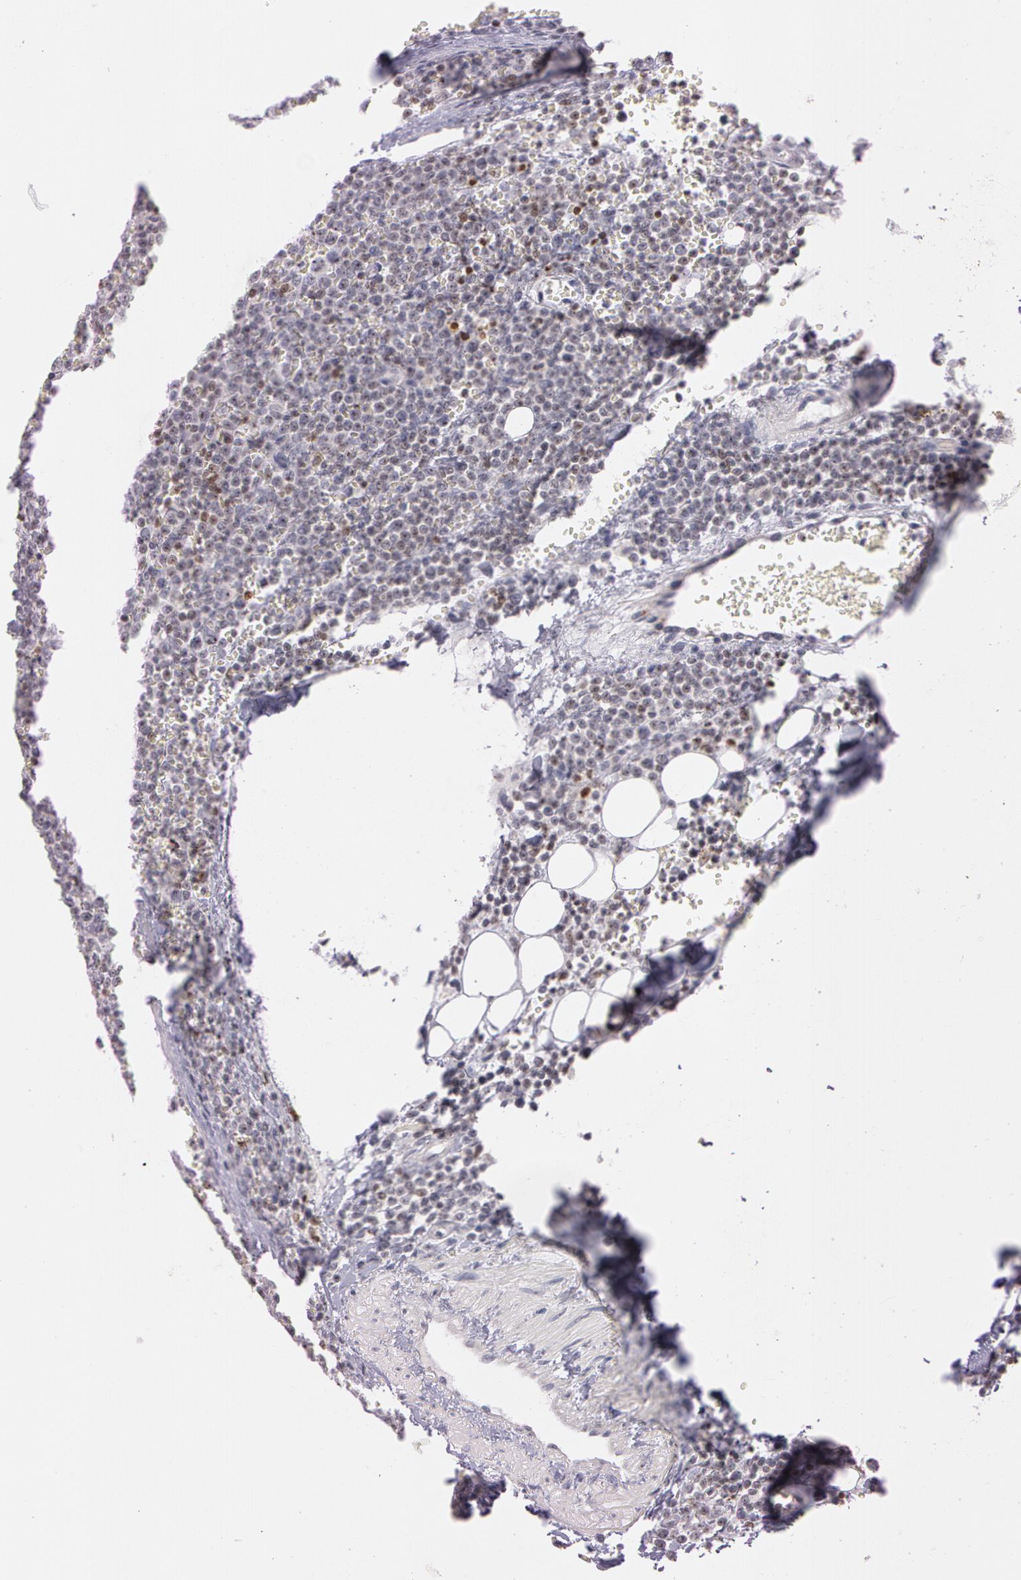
{"staining": {"intensity": "weak", "quantity": "<25%", "location": "nuclear"}, "tissue": "lymphoma", "cell_type": "Tumor cells", "image_type": "cancer", "snomed": [{"axis": "morphology", "description": "Malignant lymphoma, non-Hodgkin's type, Low grade"}, {"axis": "topography", "description": "Lymph node"}], "caption": "This is an IHC histopathology image of human low-grade malignant lymphoma, non-Hodgkin's type. There is no expression in tumor cells.", "gene": "FBL", "patient": {"sex": "male", "age": 50}}